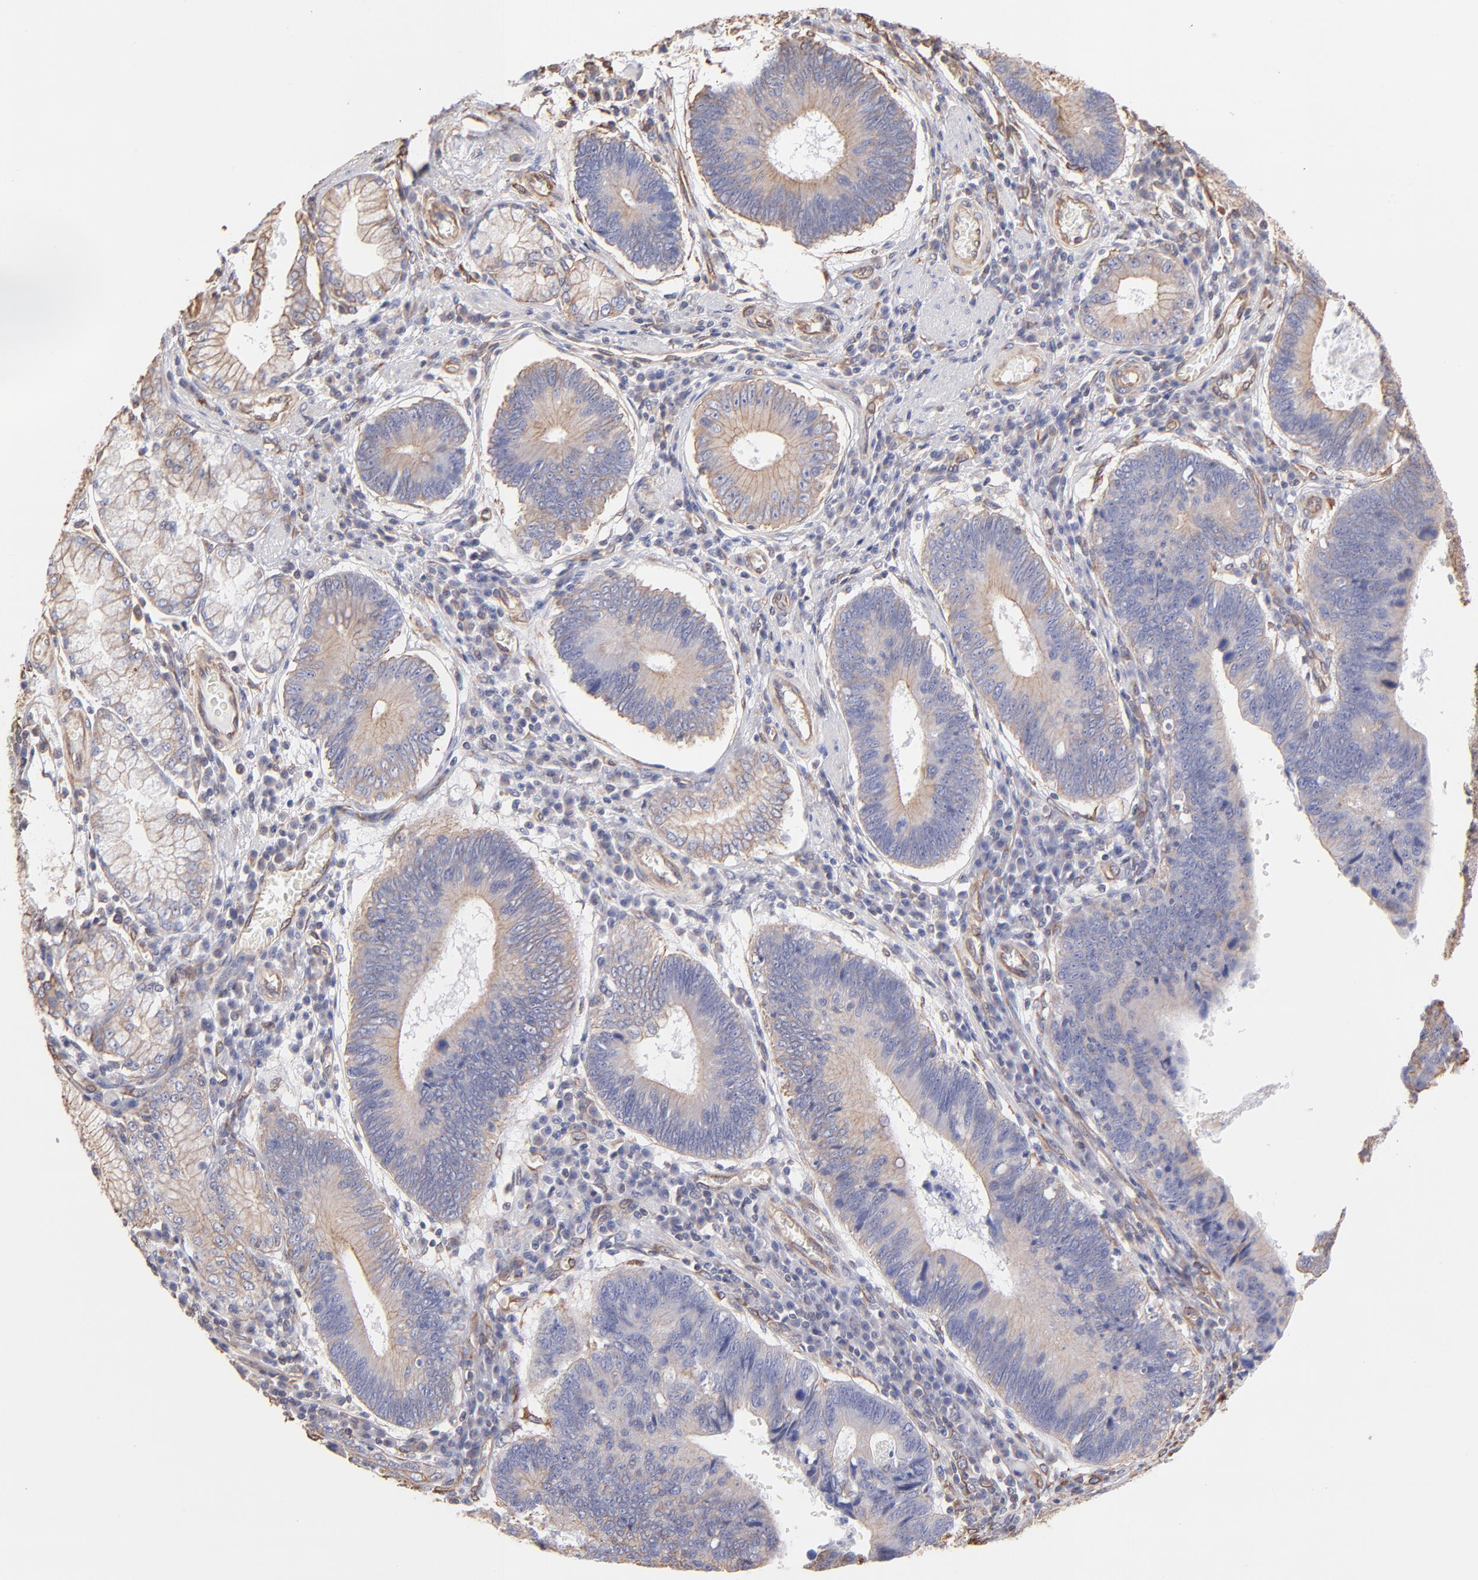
{"staining": {"intensity": "weak", "quantity": ">75%", "location": "cytoplasmic/membranous"}, "tissue": "stomach cancer", "cell_type": "Tumor cells", "image_type": "cancer", "snomed": [{"axis": "morphology", "description": "Adenocarcinoma, NOS"}, {"axis": "topography", "description": "Stomach"}], "caption": "A brown stain labels weak cytoplasmic/membranous expression of a protein in stomach adenocarcinoma tumor cells.", "gene": "PLEC", "patient": {"sex": "male", "age": 59}}